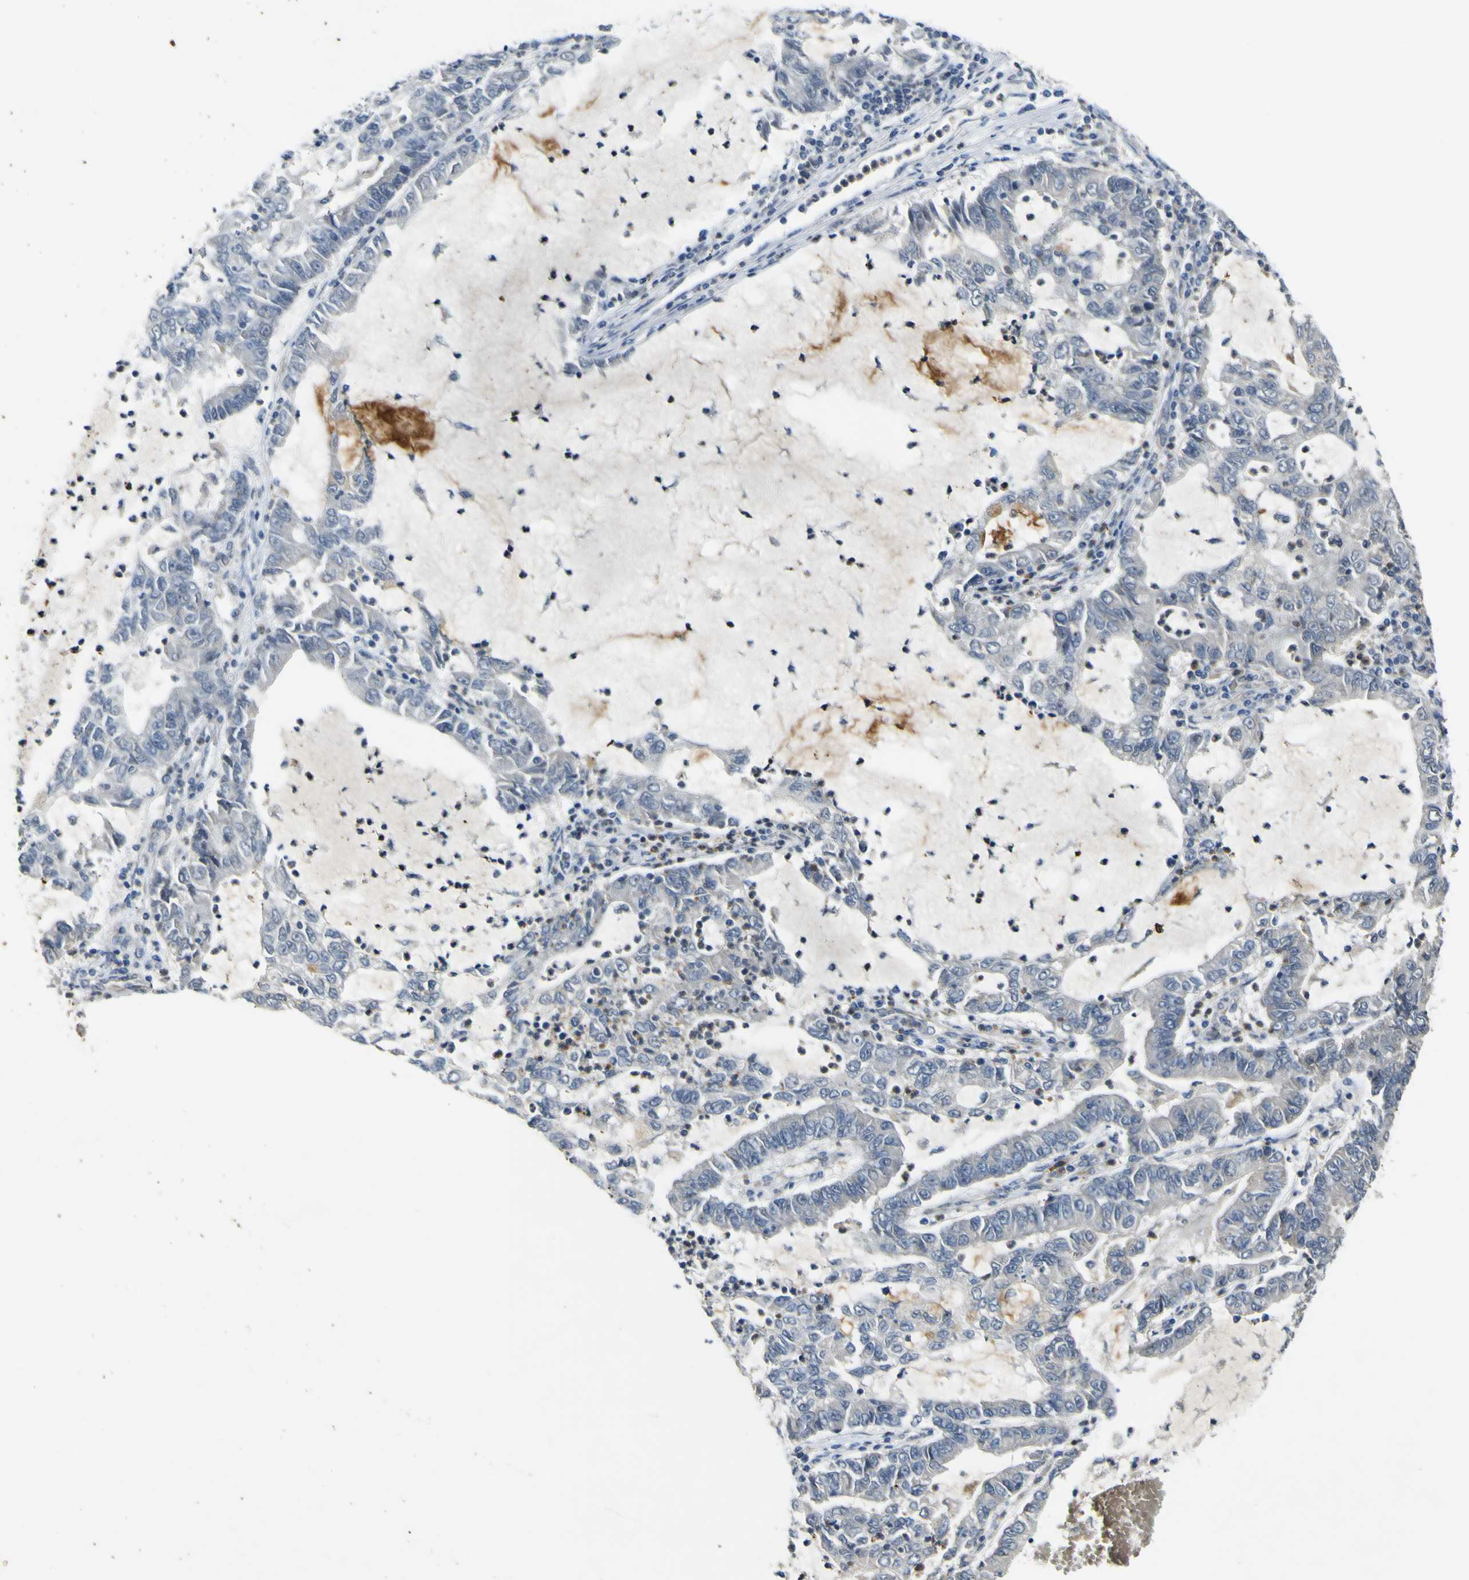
{"staining": {"intensity": "negative", "quantity": "none", "location": "none"}, "tissue": "lung cancer", "cell_type": "Tumor cells", "image_type": "cancer", "snomed": [{"axis": "morphology", "description": "Adenocarcinoma, NOS"}, {"axis": "topography", "description": "Lung"}], "caption": "Human lung adenocarcinoma stained for a protein using immunohistochemistry exhibits no positivity in tumor cells.", "gene": "LDLR", "patient": {"sex": "female", "age": 51}}